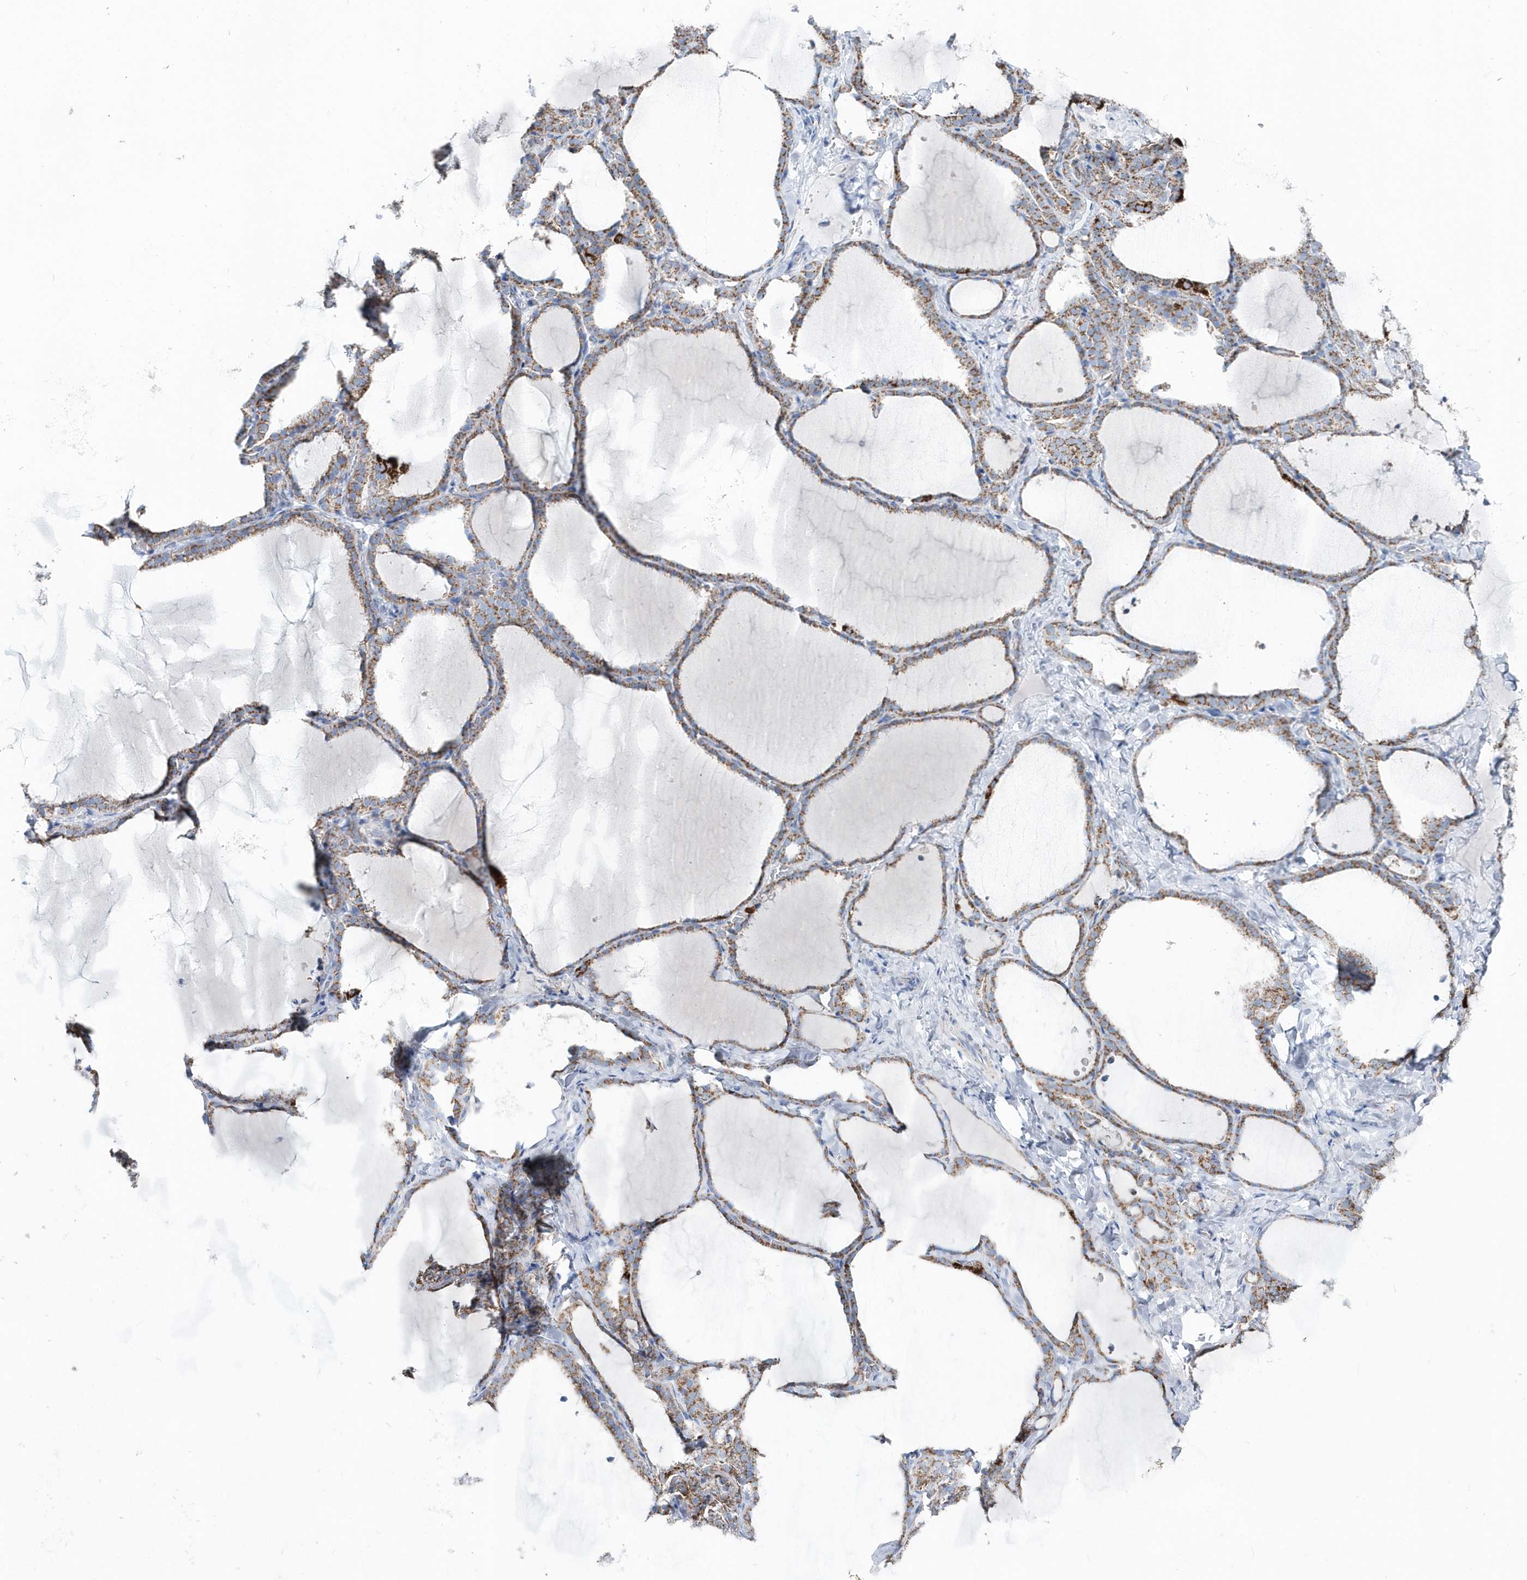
{"staining": {"intensity": "moderate", "quantity": ">75%", "location": "cytoplasmic/membranous"}, "tissue": "thyroid gland", "cell_type": "Glandular cells", "image_type": "normal", "snomed": [{"axis": "morphology", "description": "Normal tissue, NOS"}, {"axis": "topography", "description": "Thyroid gland"}], "caption": "Protein staining exhibits moderate cytoplasmic/membranous expression in approximately >75% of glandular cells in unremarkable thyroid gland. Nuclei are stained in blue.", "gene": "TMCO6", "patient": {"sex": "female", "age": 22}}